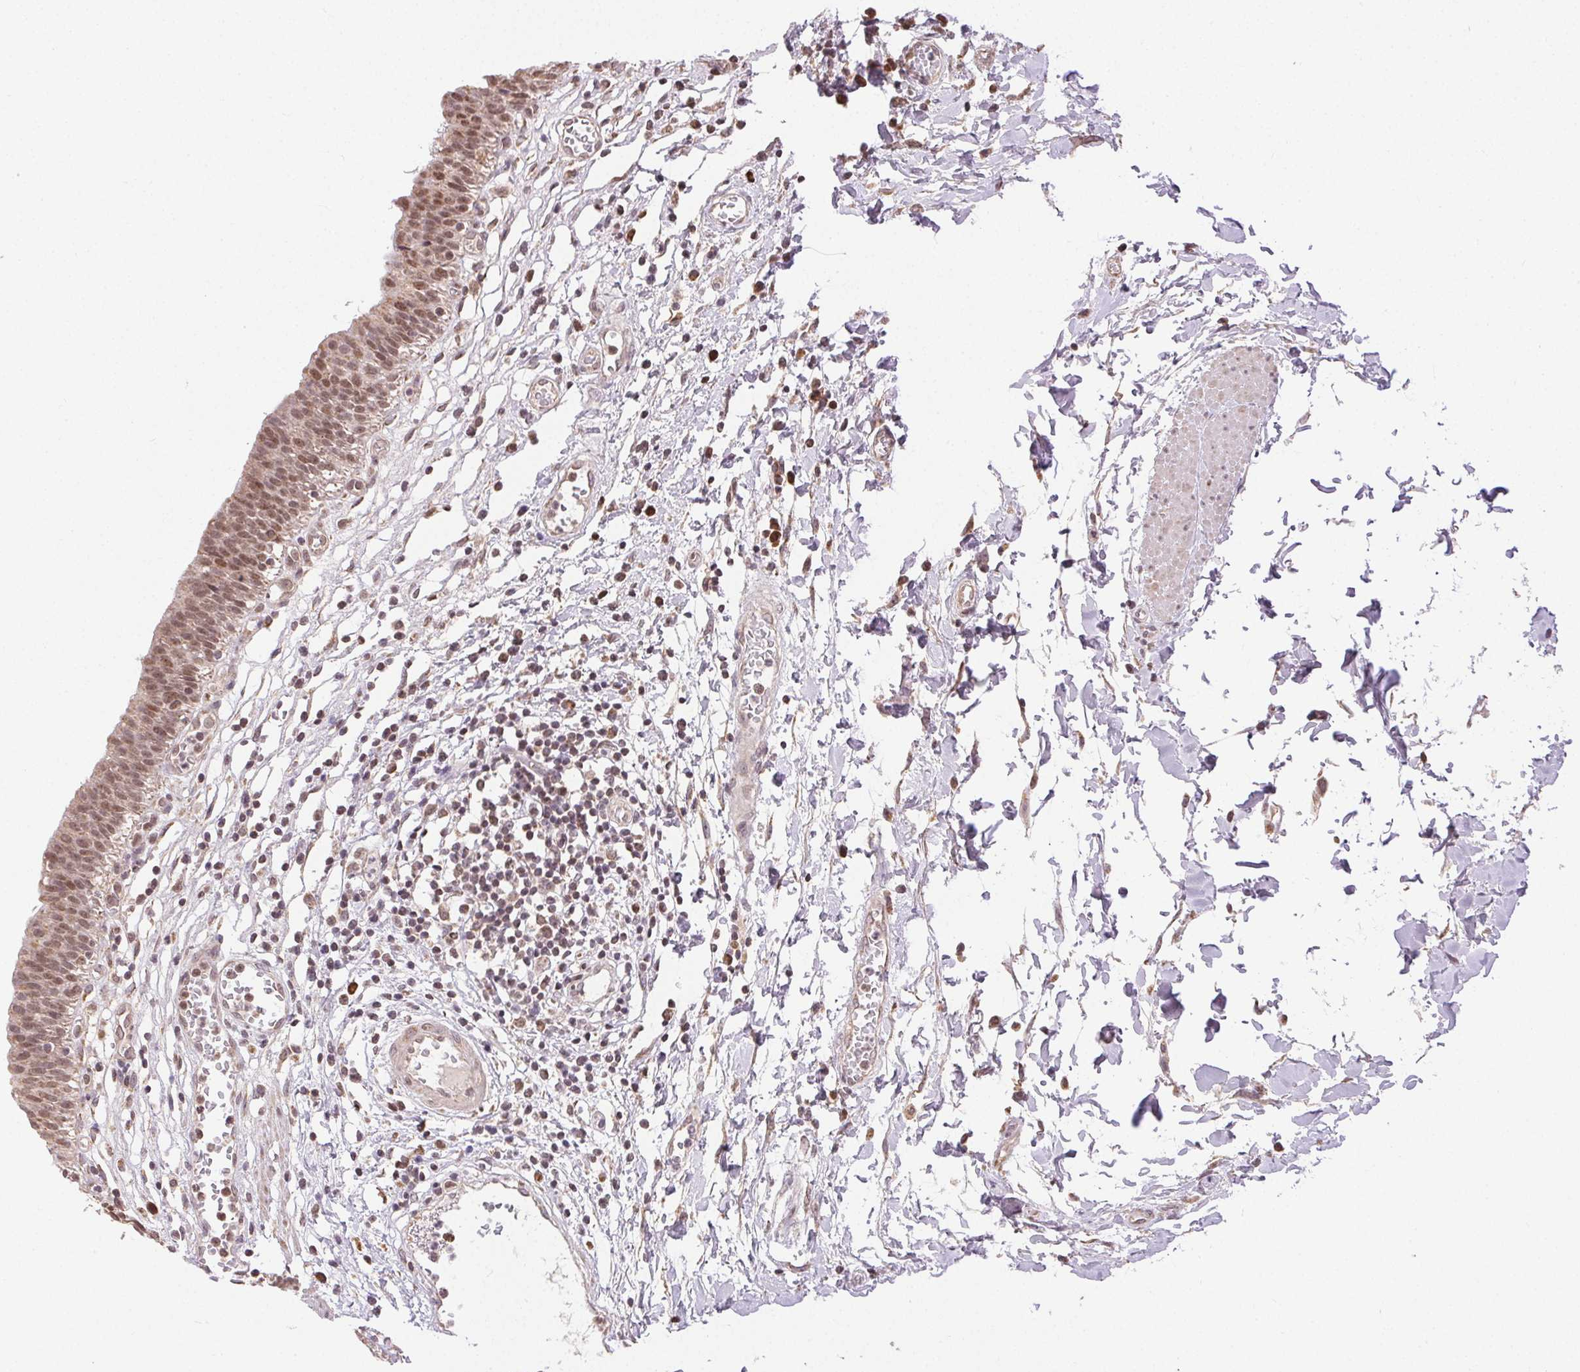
{"staining": {"intensity": "moderate", "quantity": ">75%", "location": "cytoplasmic/membranous,nuclear"}, "tissue": "urinary bladder", "cell_type": "Urothelial cells", "image_type": "normal", "snomed": [{"axis": "morphology", "description": "Normal tissue, NOS"}, {"axis": "topography", "description": "Urinary bladder"}], "caption": "Unremarkable urinary bladder was stained to show a protein in brown. There is medium levels of moderate cytoplasmic/membranous,nuclear positivity in approximately >75% of urothelial cells. The protein is stained brown, and the nuclei are stained in blue (DAB IHC with brightfield microscopy, high magnification).", "gene": "PIWIL4", "patient": {"sex": "male", "age": 64}}